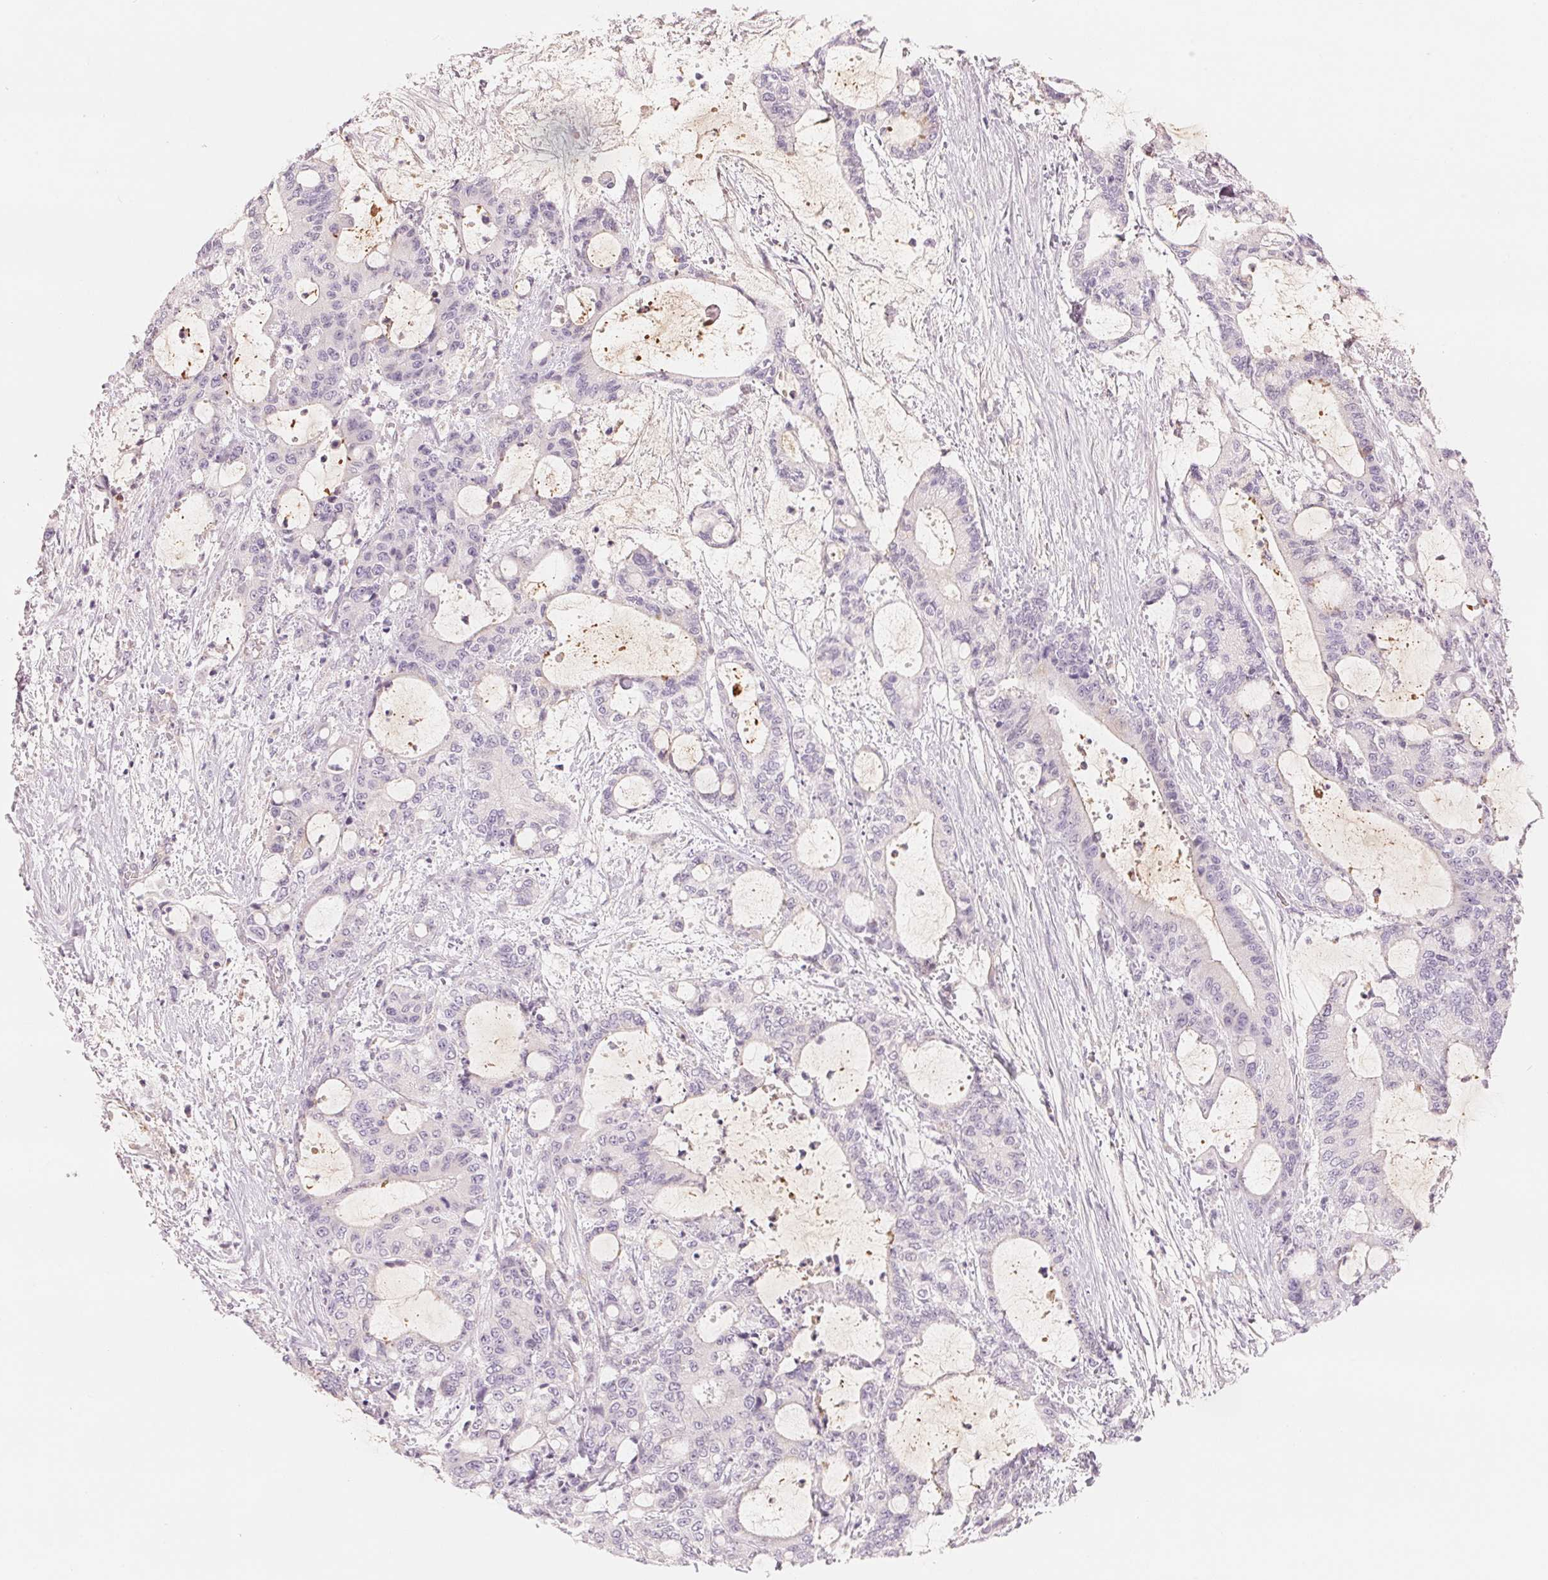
{"staining": {"intensity": "negative", "quantity": "none", "location": "none"}, "tissue": "liver cancer", "cell_type": "Tumor cells", "image_type": "cancer", "snomed": [{"axis": "morphology", "description": "Normal tissue, NOS"}, {"axis": "morphology", "description": "Cholangiocarcinoma"}, {"axis": "topography", "description": "Liver"}, {"axis": "topography", "description": "Peripheral nerve tissue"}], "caption": "Immunohistochemistry image of neoplastic tissue: human liver cholangiocarcinoma stained with DAB (3,3'-diaminobenzidine) exhibits no significant protein staining in tumor cells.", "gene": "CFHR2", "patient": {"sex": "female", "age": 73}}